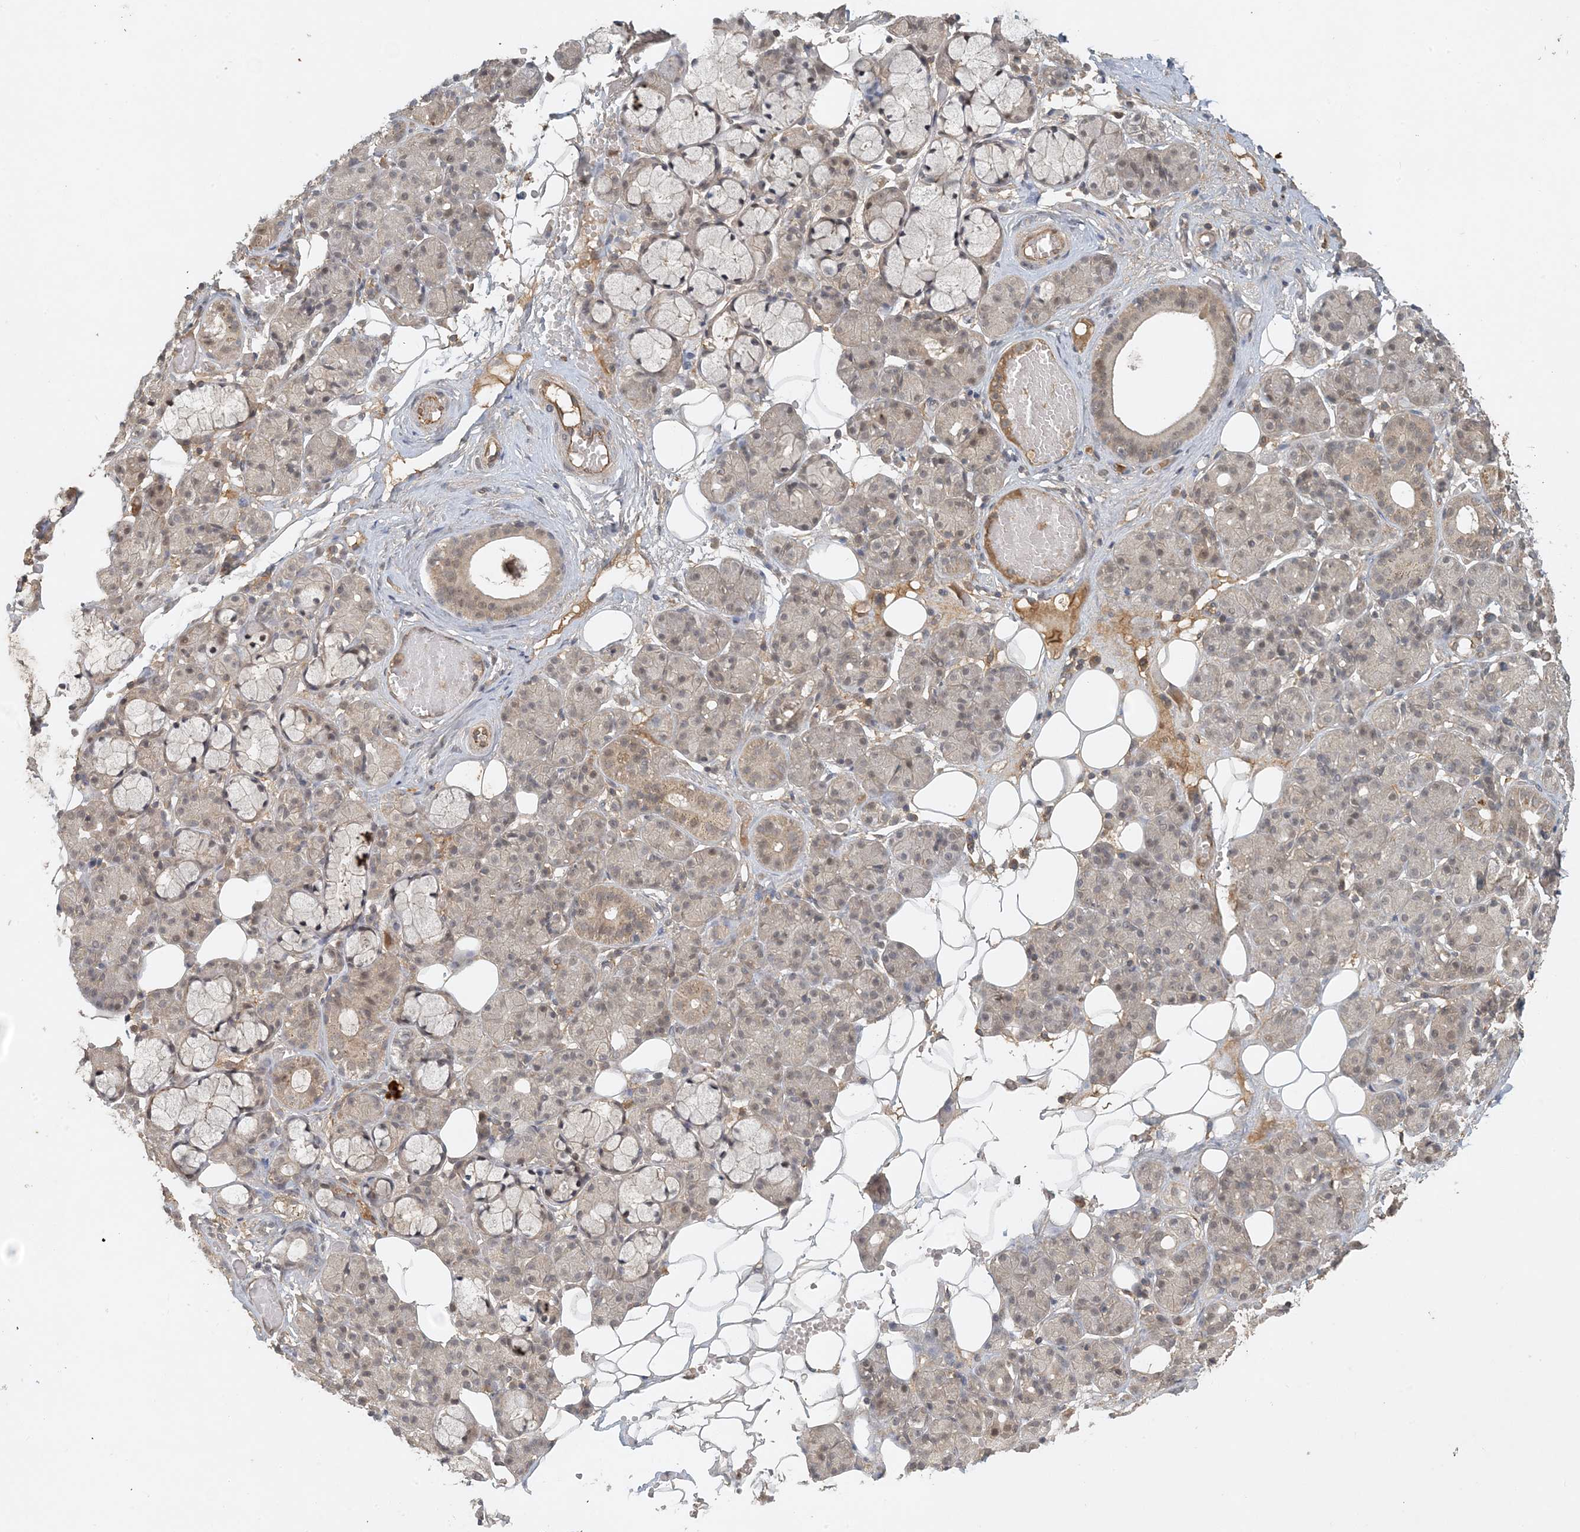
{"staining": {"intensity": "weak", "quantity": "<25%", "location": "cytoplasmic/membranous"}, "tissue": "salivary gland", "cell_type": "Glandular cells", "image_type": "normal", "snomed": [{"axis": "morphology", "description": "Normal tissue, NOS"}, {"axis": "topography", "description": "Salivary gland"}], "caption": "IHC of benign human salivary gland shows no staining in glandular cells.", "gene": "ZCCHC4", "patient": {"sex": "male", "age": 63}}